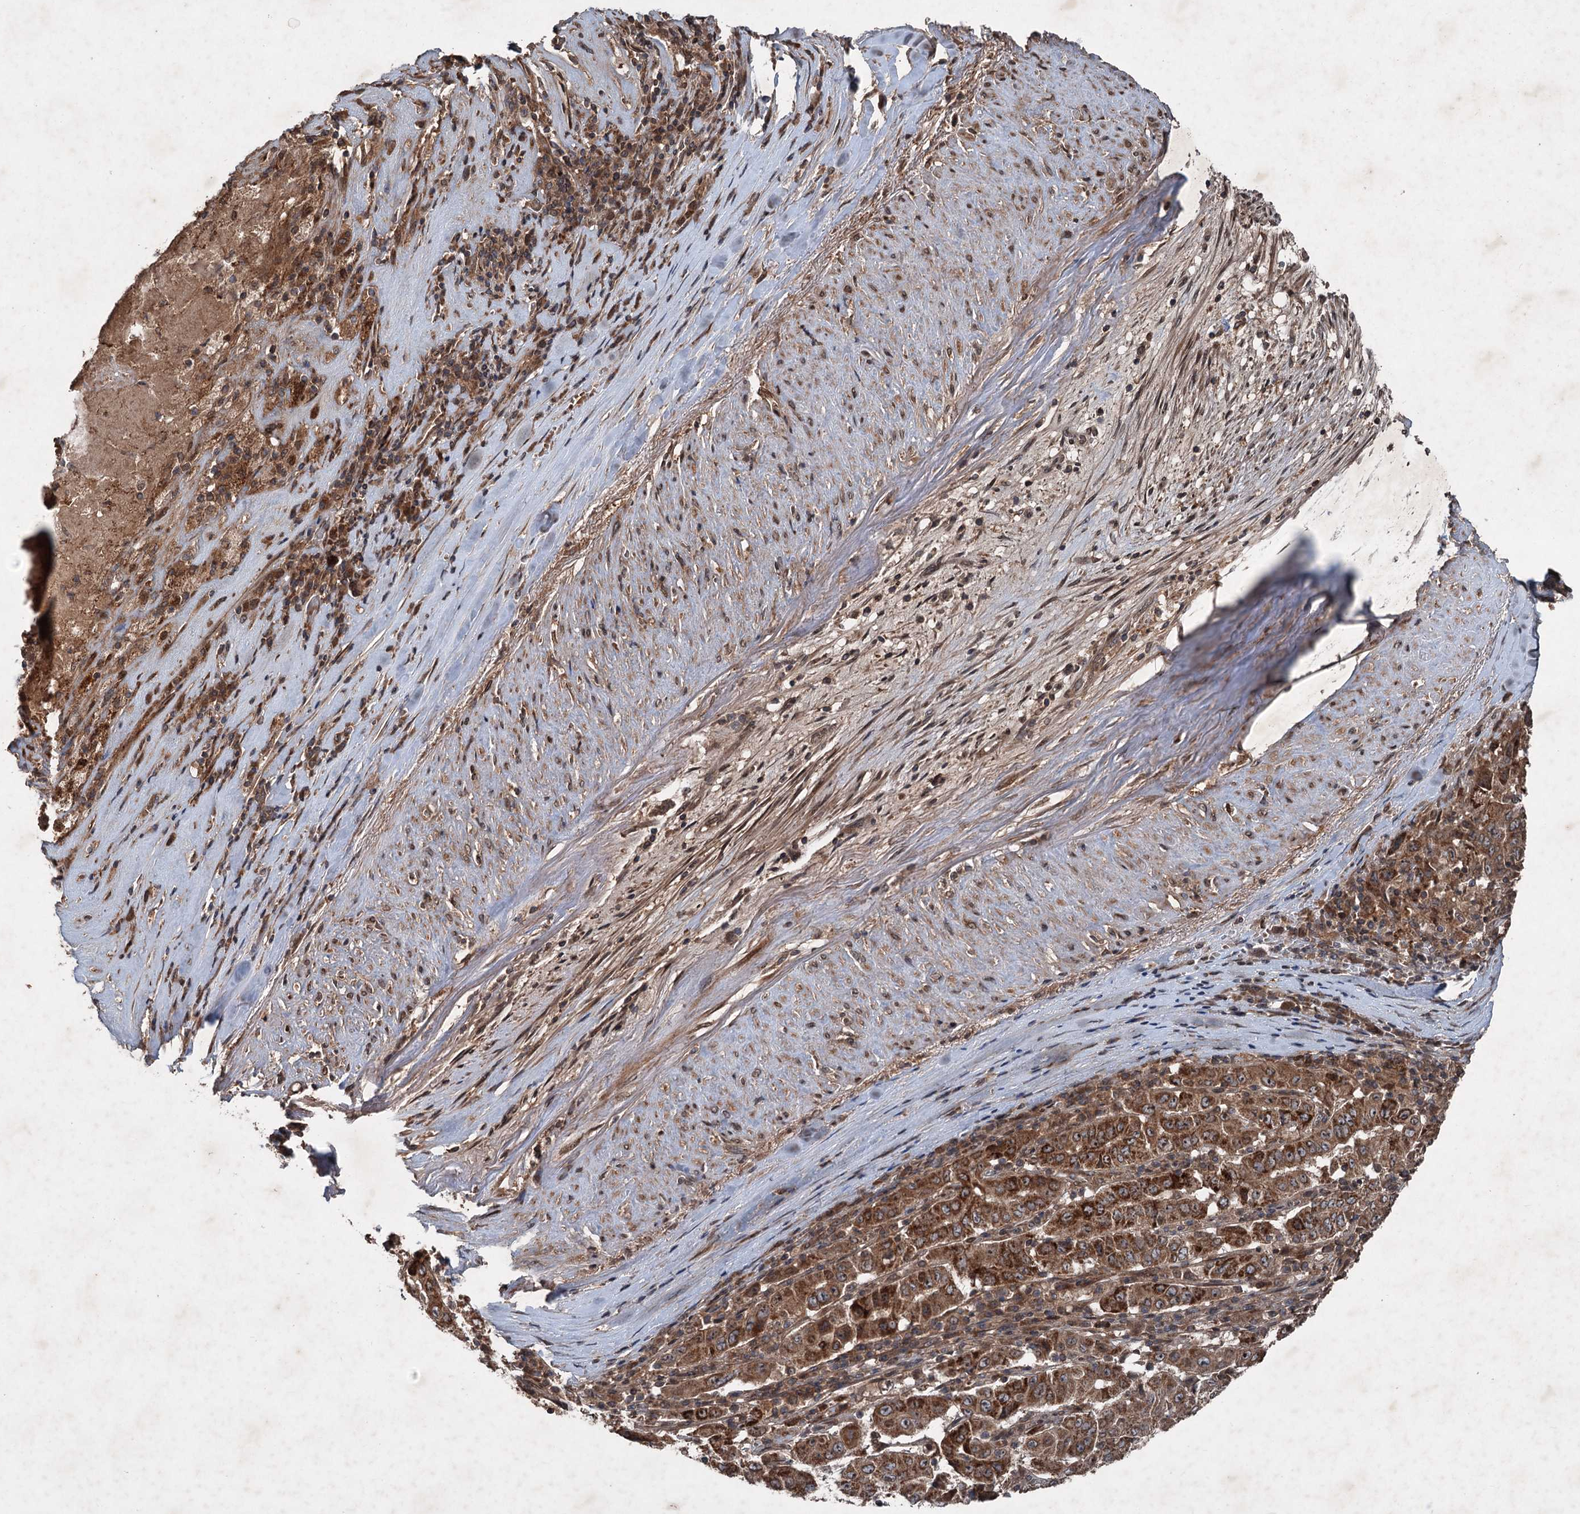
{"staining": {"intensity": "strong", "quantity": ">75%", "location": "cytoplasmic/membranous"}, "tissue": "pancreatic cancer", "cell_type": "Tumor cells", "image_type": "cancer", "snomed": [{"axis": "morphology", "description": "Adenocarcinoma, NOS"}, {"axis": "topography", "description": "Pancreas"}], "caption": "A micrograph of human pancreatic cancer (adenocarcinoma) stained for a protein demonstrates strong cytoplasmic/membranous brown staining in tumor cells.", "gene": "ALAS1", "patient": {"sex": "male", "age": 63}}